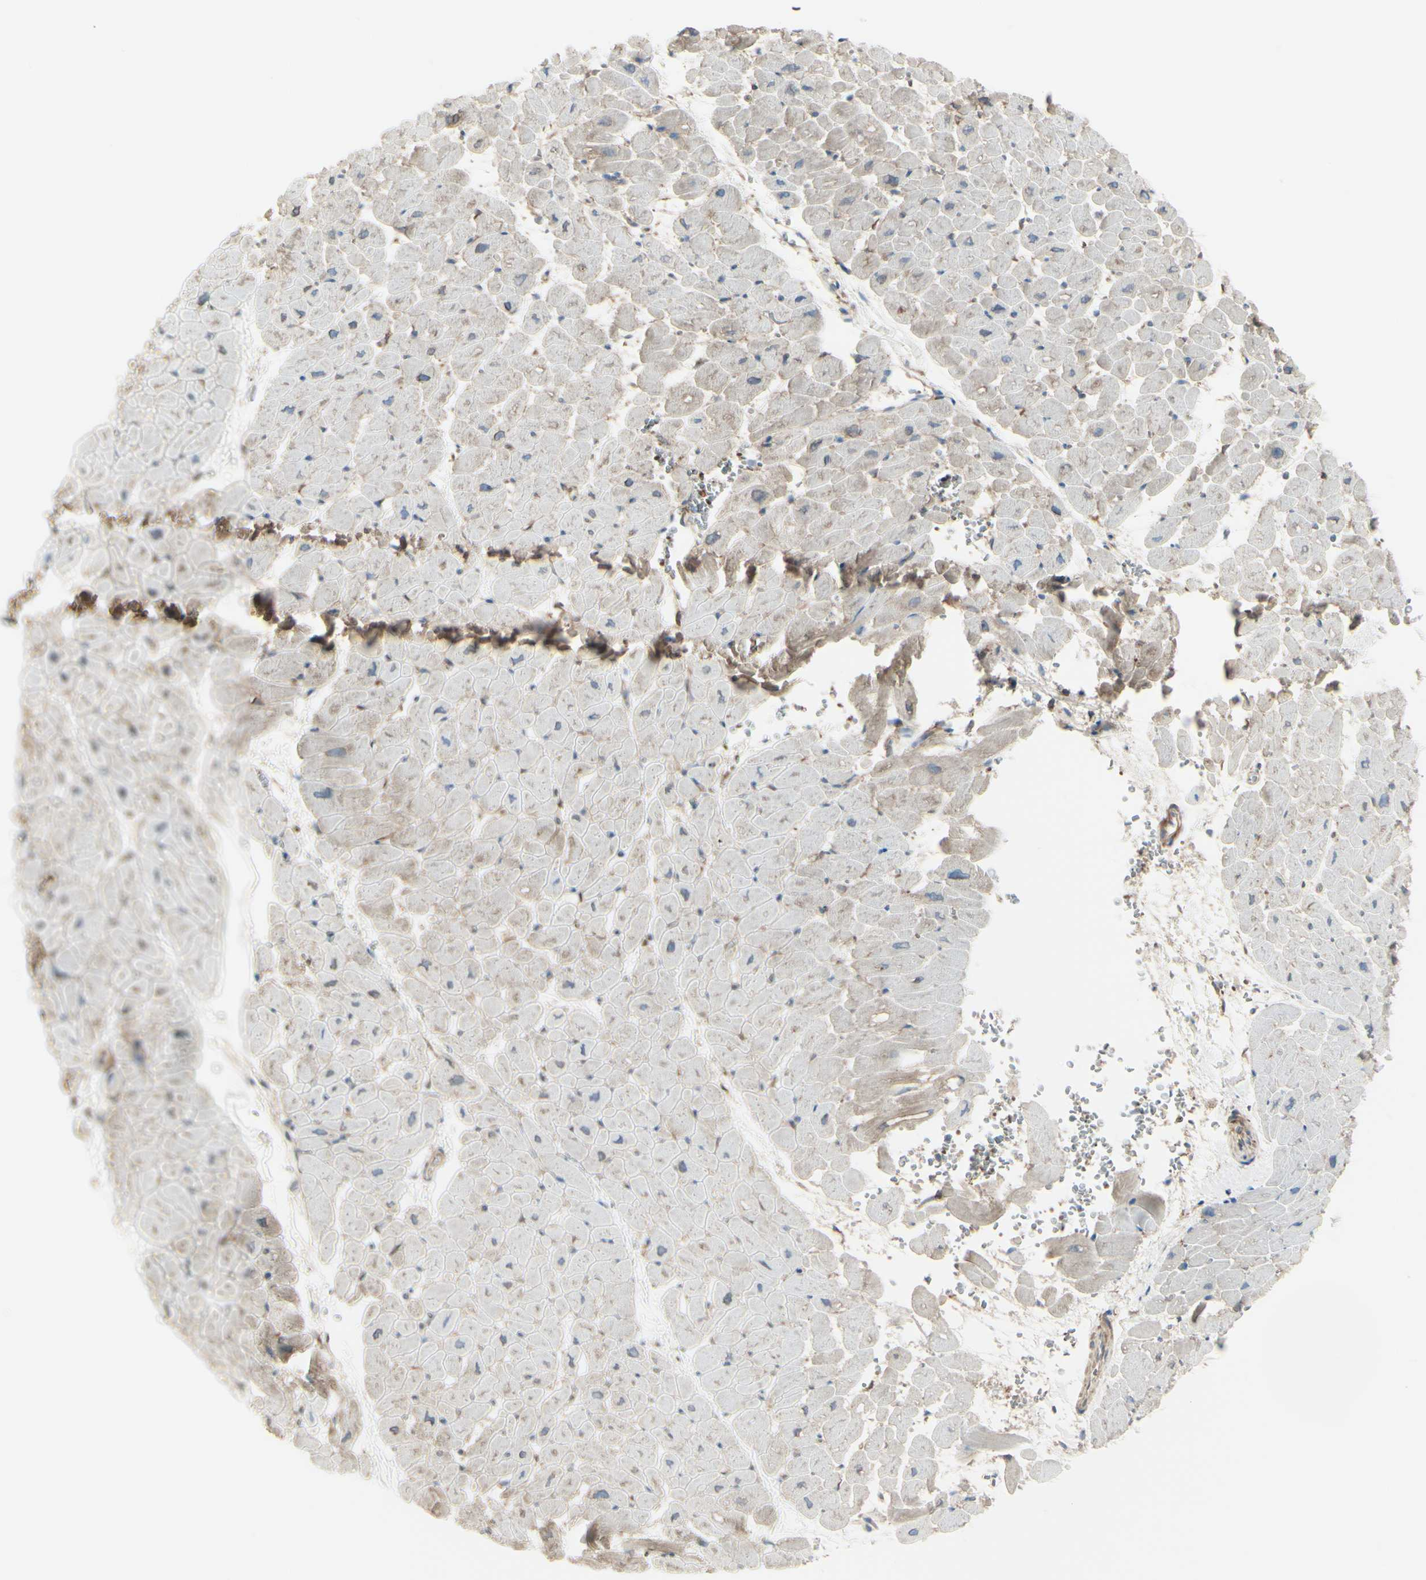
{"staining": {"intensity": "weak", "quantity": ">75%", "location": "cytoplasmic/membranous"}, "tissue": "heart muscle", "cell_type": "Cardiomyocytes", "image_type": "normal", "snomed": [{"axis": "morphology", "description": "Normal tissue, NOS"}, {"axis": "topography", "description": "Heart"}], "caption": "Weak cytoplasmic/membranous protein staining is identified in about >75% of cardiomyocytes in heart muscle.", "gene": "PCDHGA10", "patient": {"sex": "male", "age": 45}}